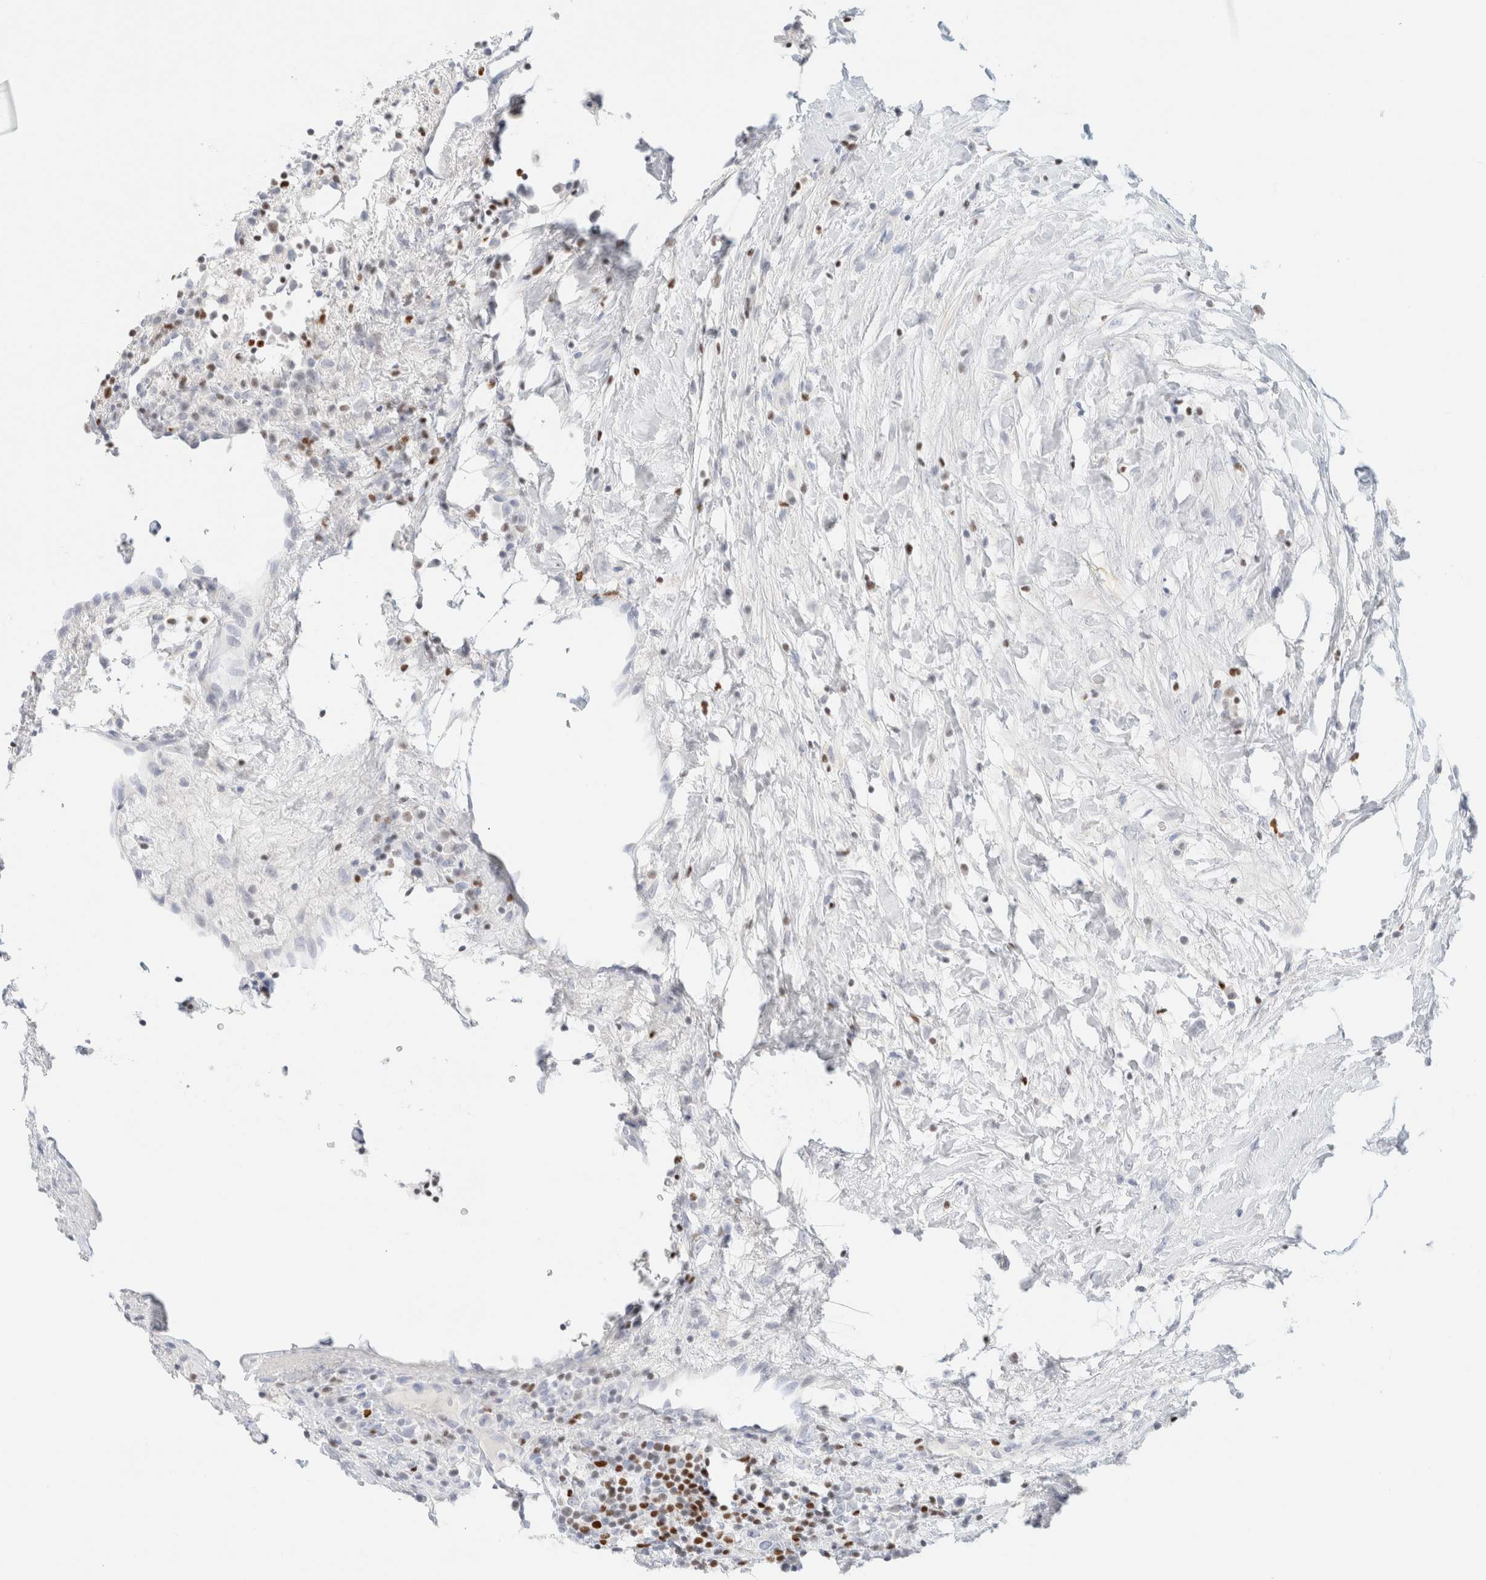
{"staining": {"intensity": "negative", "quantity": "none", "location": "none"}, "tissue": "breast cancer", "cell_type": "Tumor cells", "image_type": "cancer", "snomed": [{"axis": "morphology", "description": "Duct carcinoma"}, {"axis": "topography", "description": "Breast"}], "caption": "The image exhibits no significant staining in tumor cells of breast intraductal carcinoma.", "gene": "IKZF3", "patient": {"sex": "female", "age": 37}}